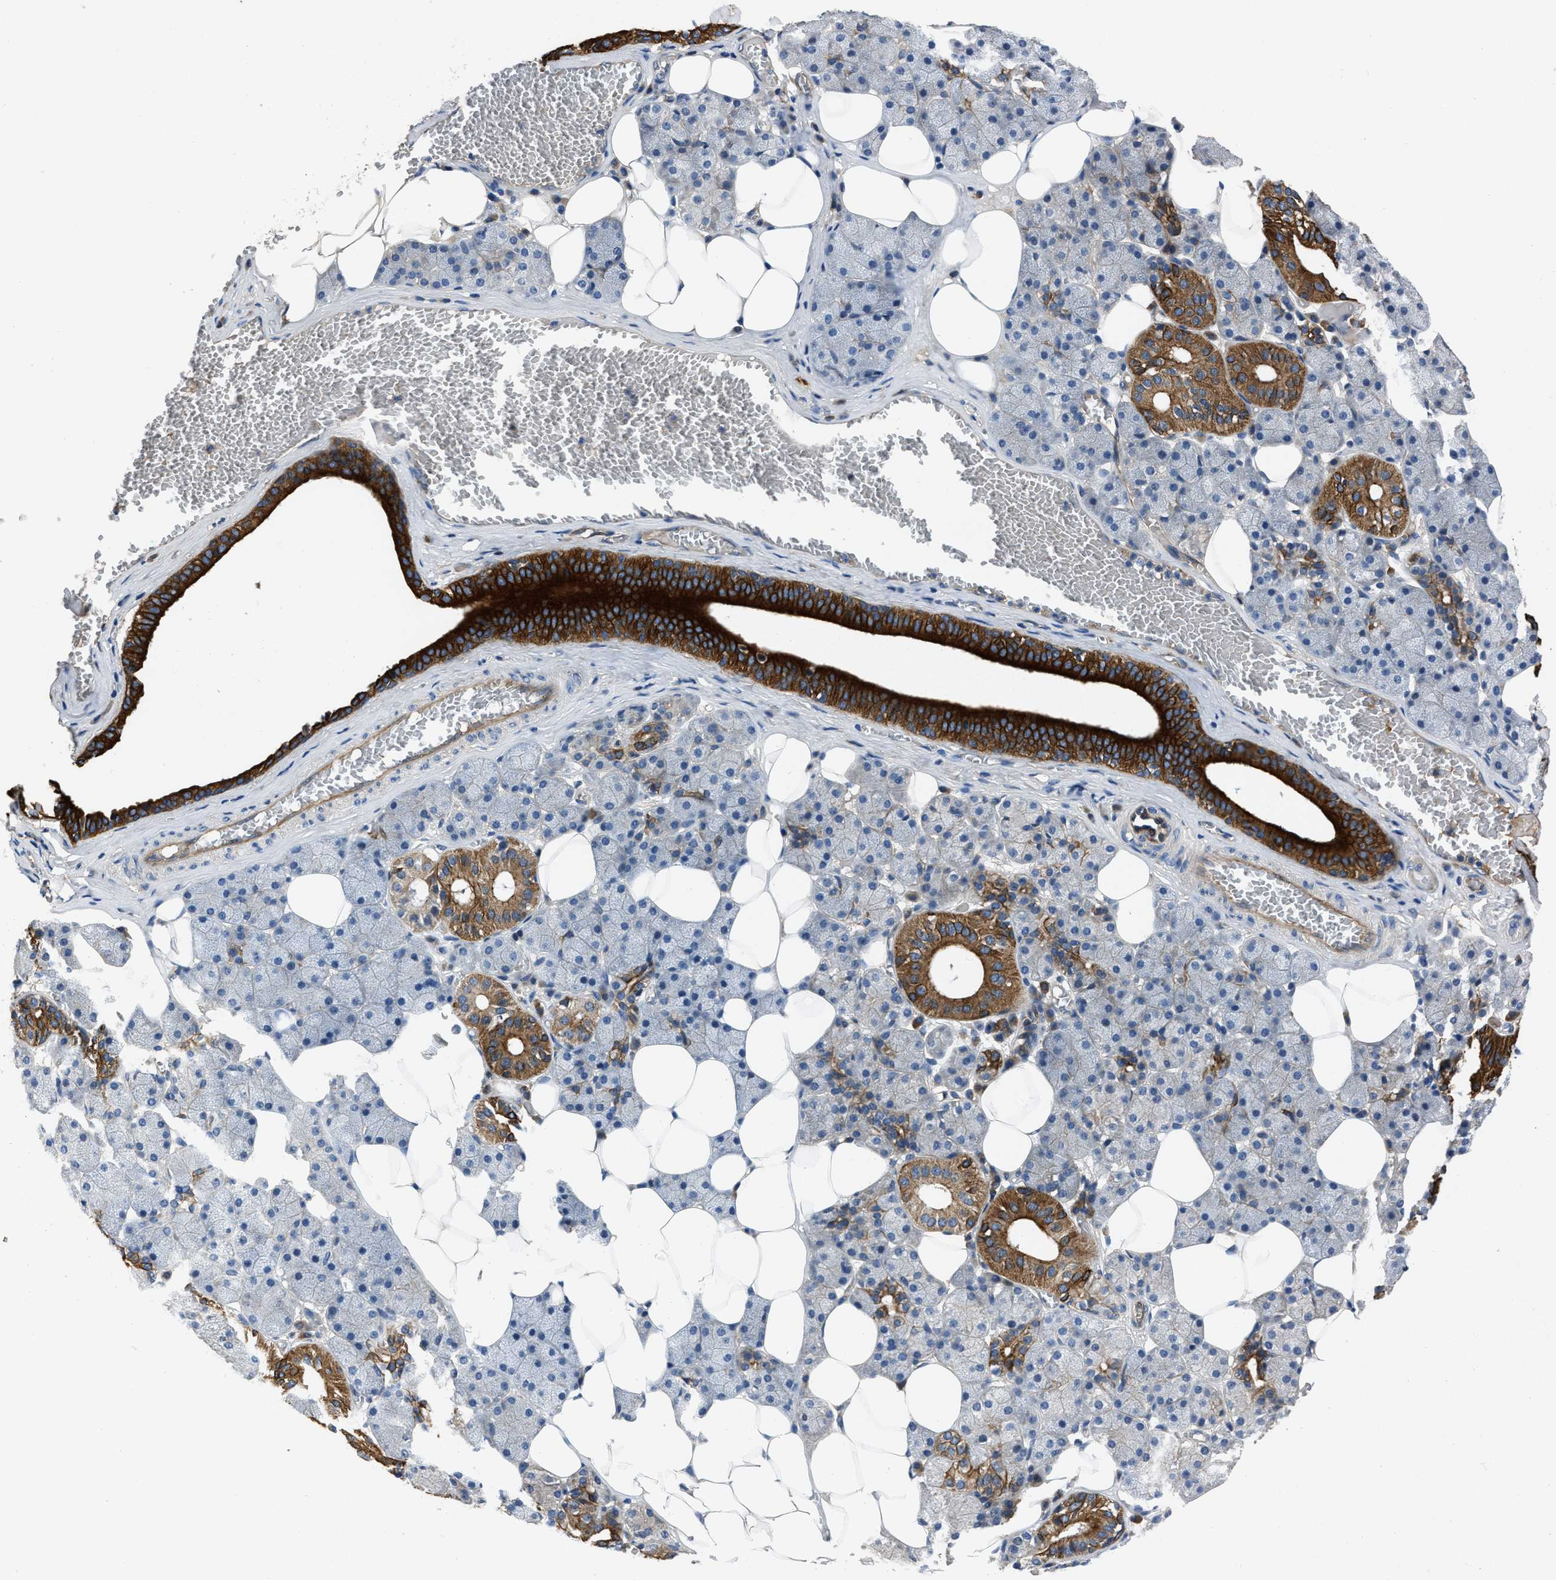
{"staining": {"intensity": "strong", "quantity": "<25%", "location": "cytoplasmic/membranous"}, "tissue": "salivary gland", "cell_type": "Glandular cells", "image_type": "normal", "snomed": [{"axis": "morphology", "description": "Normal tissue, NOS"}, {"axis": "topography", "description": "Salivary gland"}], "caption": "High-magnification brightfield microscopy of unremarkable salivary gland stained with DAB (3,3'-diaminobenzidine) (brown) and counterstained with hematoxylin (blue). glandular cells exhibit strong cytoplasmic/membranous positivity is identified in approximately<25% of cells.", "gene": "ERC1", "patient": {"sex": "female", "age": 33}}